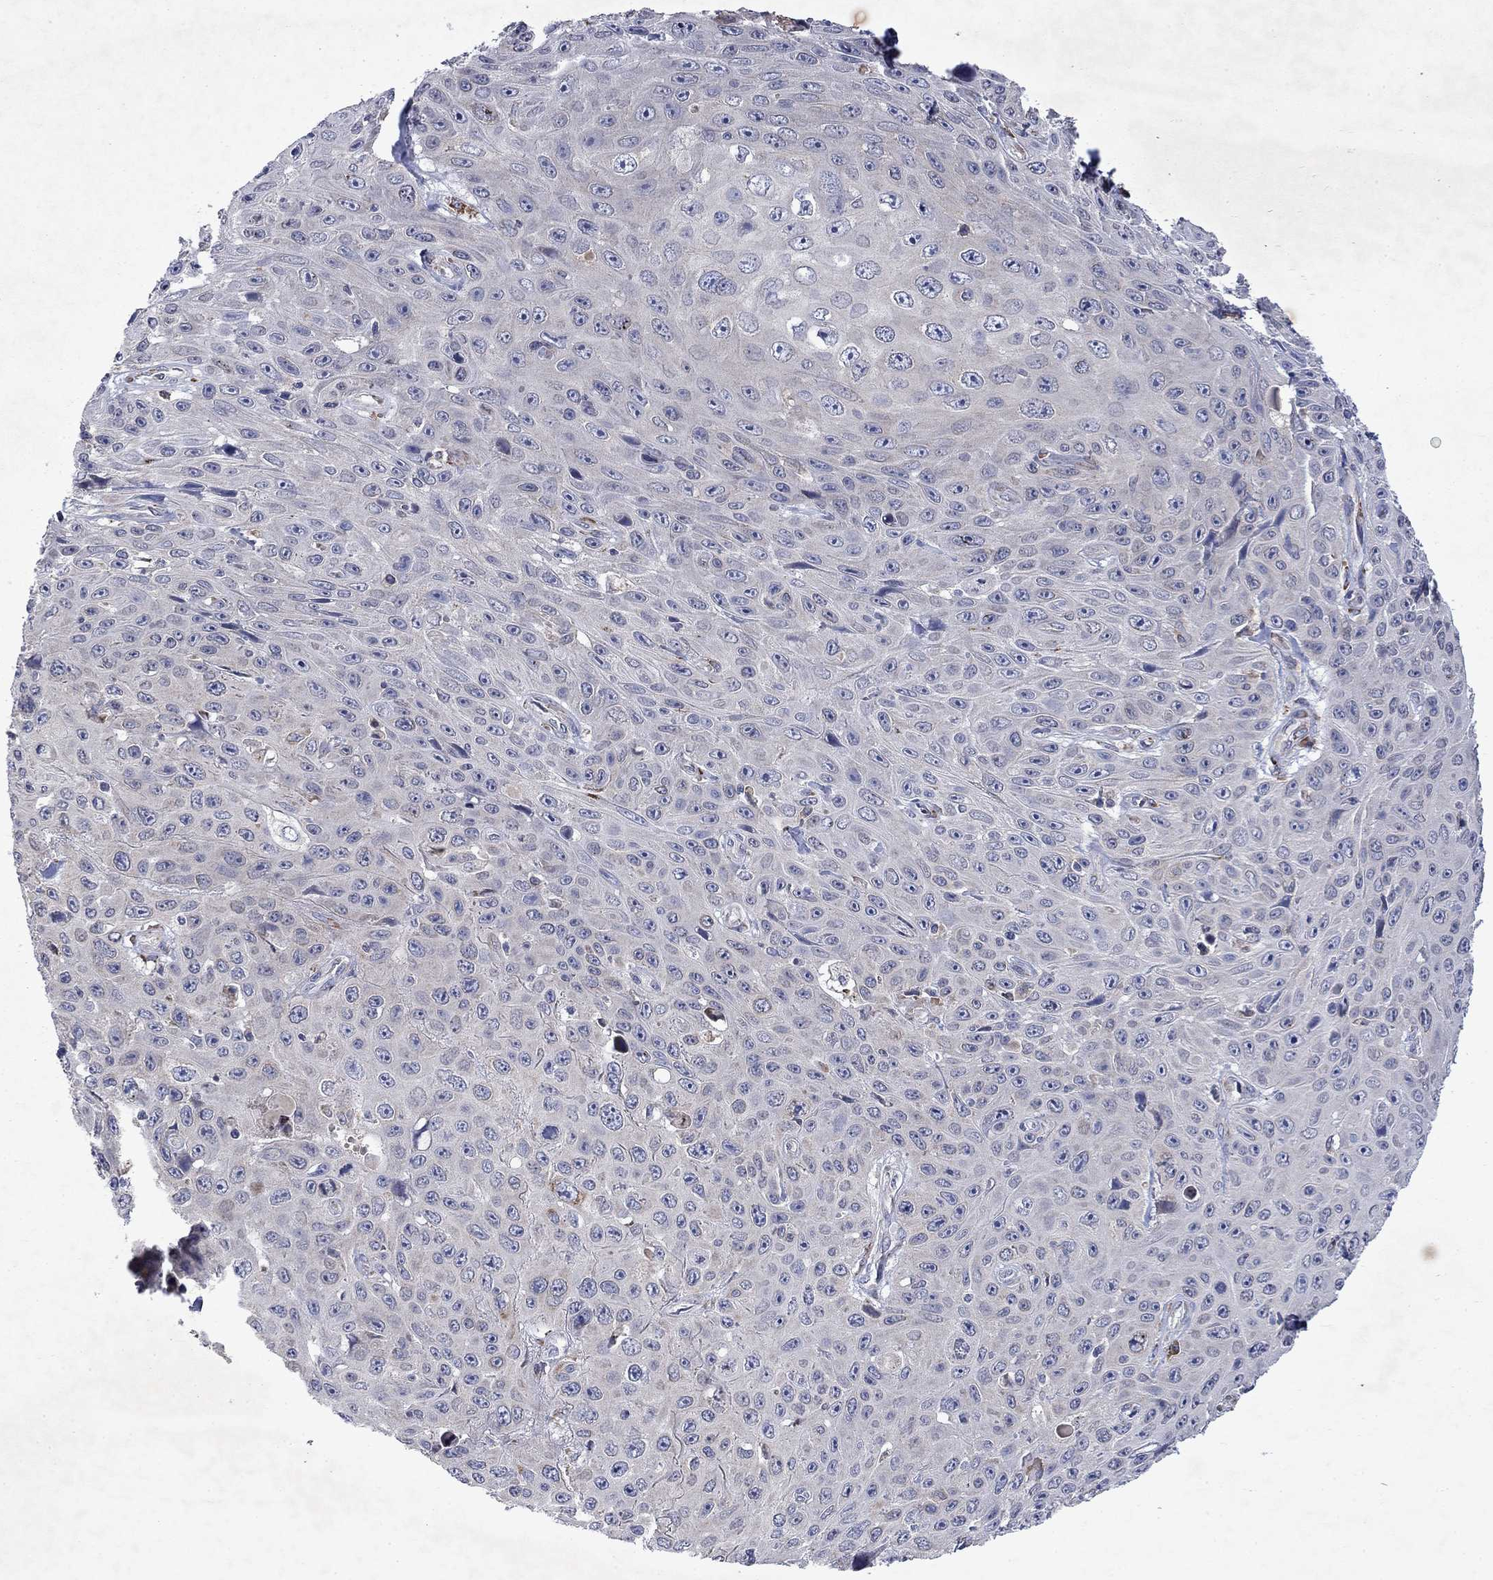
{"staining": {"intensity": "negative", "quantity": "none", "location": "none"}, "tissue": "skin cancer", "cell_type": "Tumor cells", "image_type": "cancer", "snomed": [{"axis": "morphology", "description": "Squamous cell carcinoma, NOS"}, {"axis": "topography", "description": "Skin"}], "caption": "The photomicrograph demonstrates no staining of tumor cells in skin squamous cell carcinoma.", "gene": "TMEM97", "patient": {"sex": "male", "age": 82}}